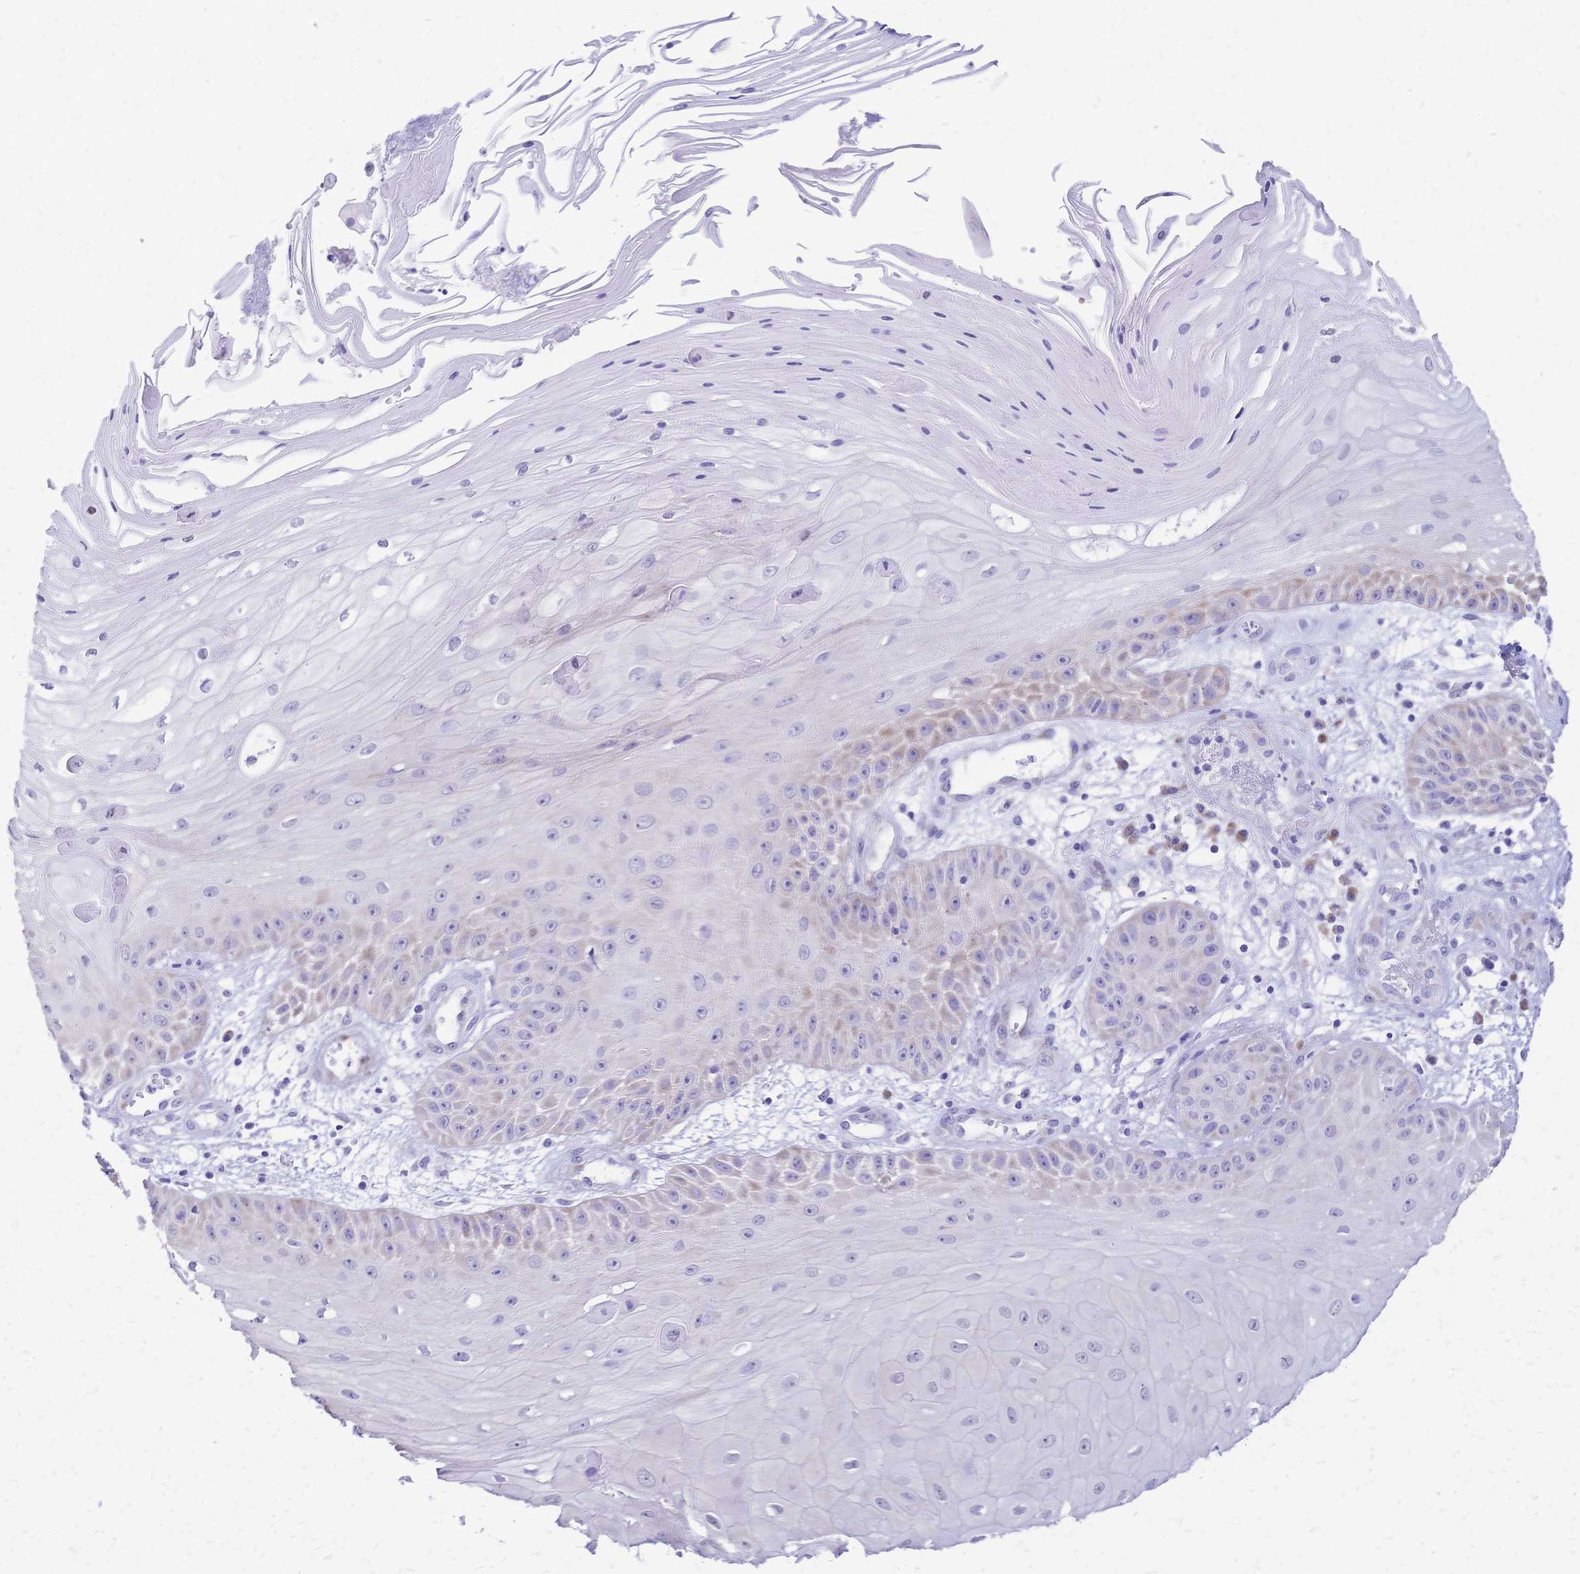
{"staining": {"intensity": "weak", "quantity": "<25%", "location": "cytoplasmic/membranous"}, "tissue": "skin cancer", "cell_type": "Tumor cells", "image_type": "cancer", "snomed": [{"axis": "morphology", "description": "Squamous cell carcinoma, NOS"}, {"axis": "topography", "description": "Skin"}], "caption": "Tumor cells show no significant protein expression in squamous cell carcinoma (skin).", "gene": "GRB7", "patient": {"sex": "male", "age": 70}}